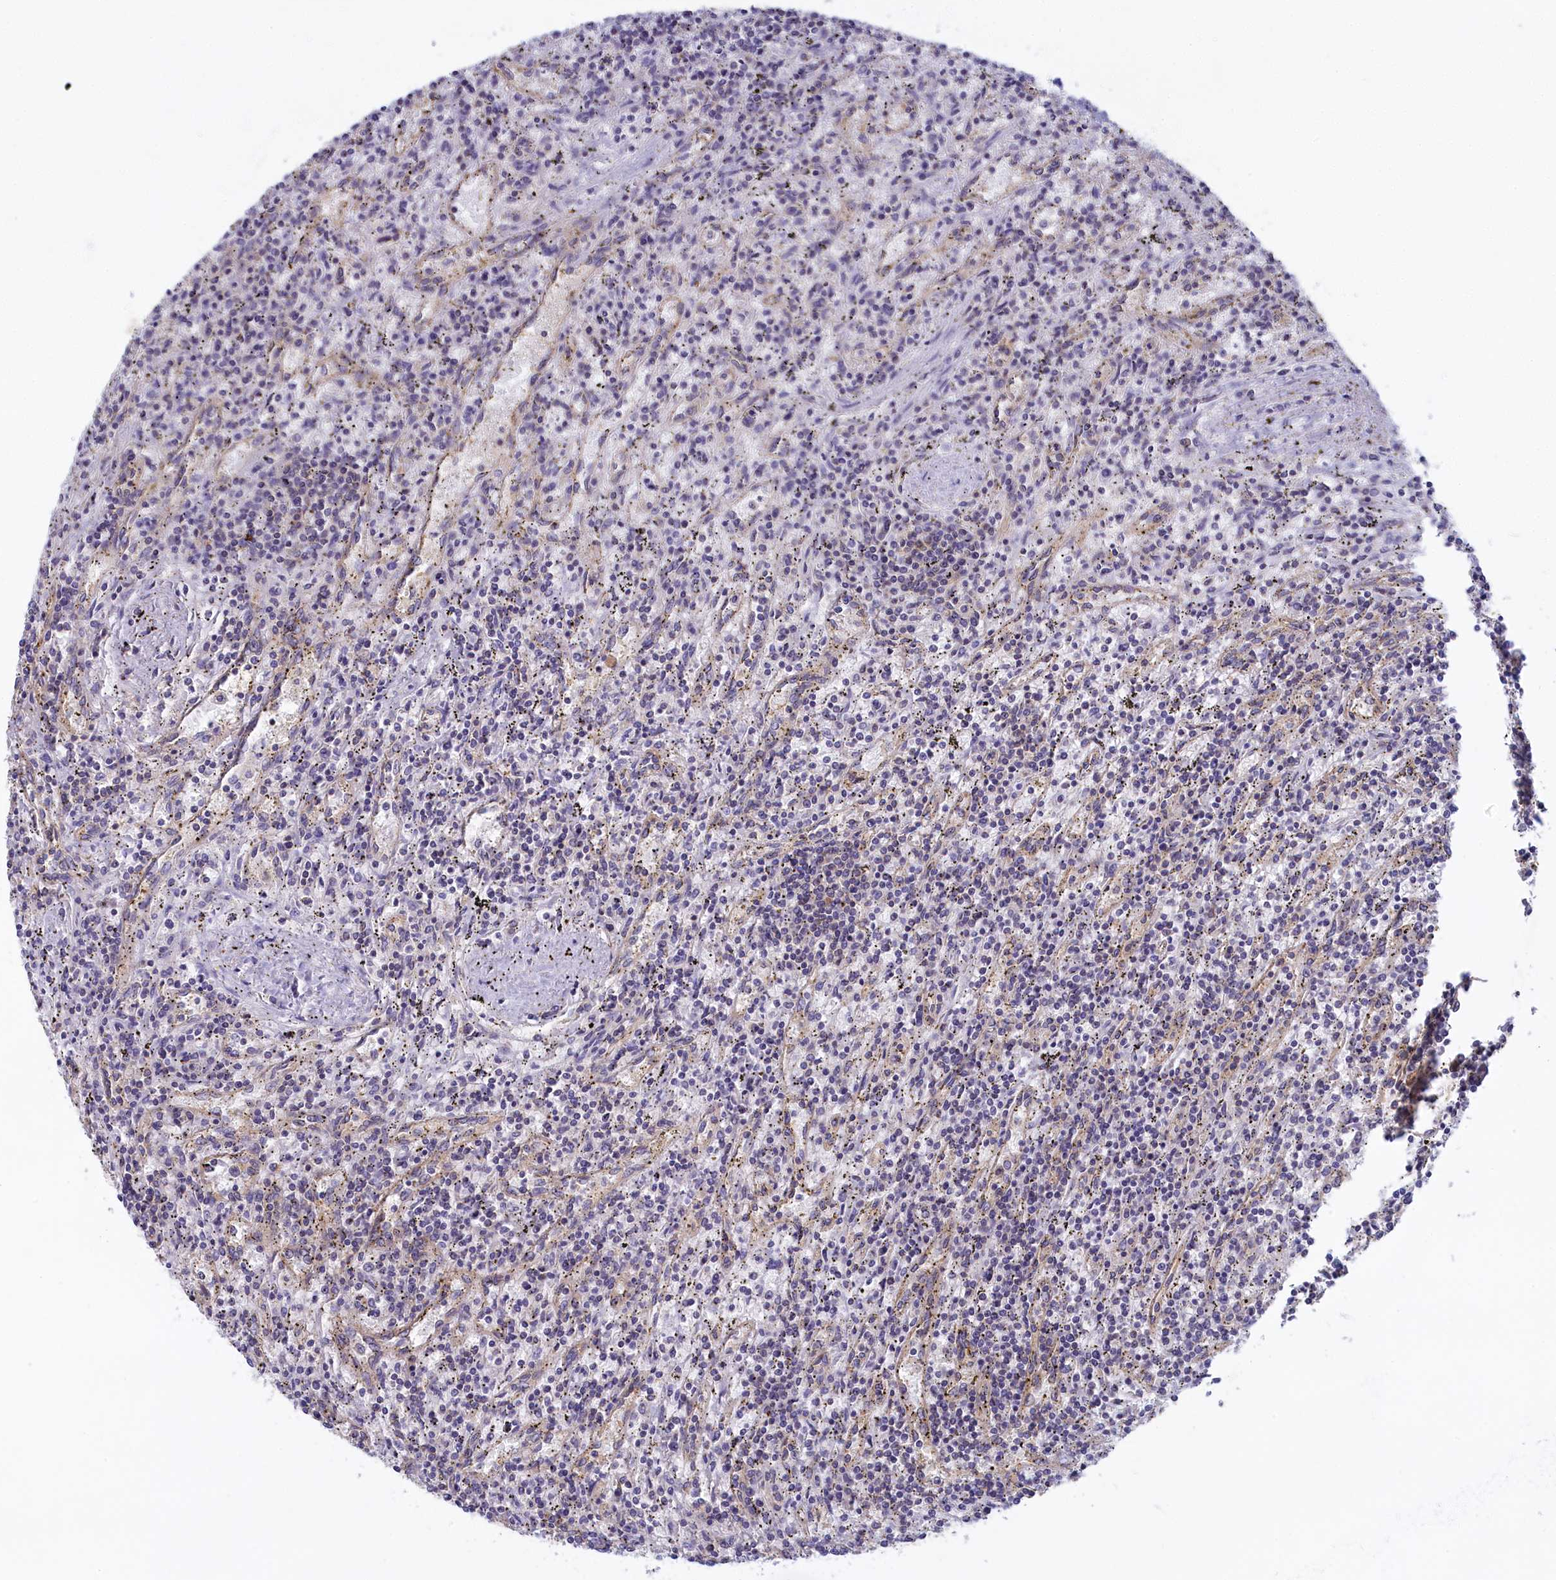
{"staining": {"intensity": "negative", "quantity": "none", "location": "none"}, "tissue": "lymphoma", "cell_type": "Tumor cells", "image_type": "cancer", "snomed": [{"axis": "morphology", "description": "Malignant lymphoma, non-Hodgkin's type, Low grade"}, {"axis": "topography", "description": "Spleen"}], "caption": "An immunohistochemistry image of lymphoma is shown. There is no staining in tumor cells of lymphoma.", "gene": "NOL10", "patient": {"sex": "male", "age": 76}}